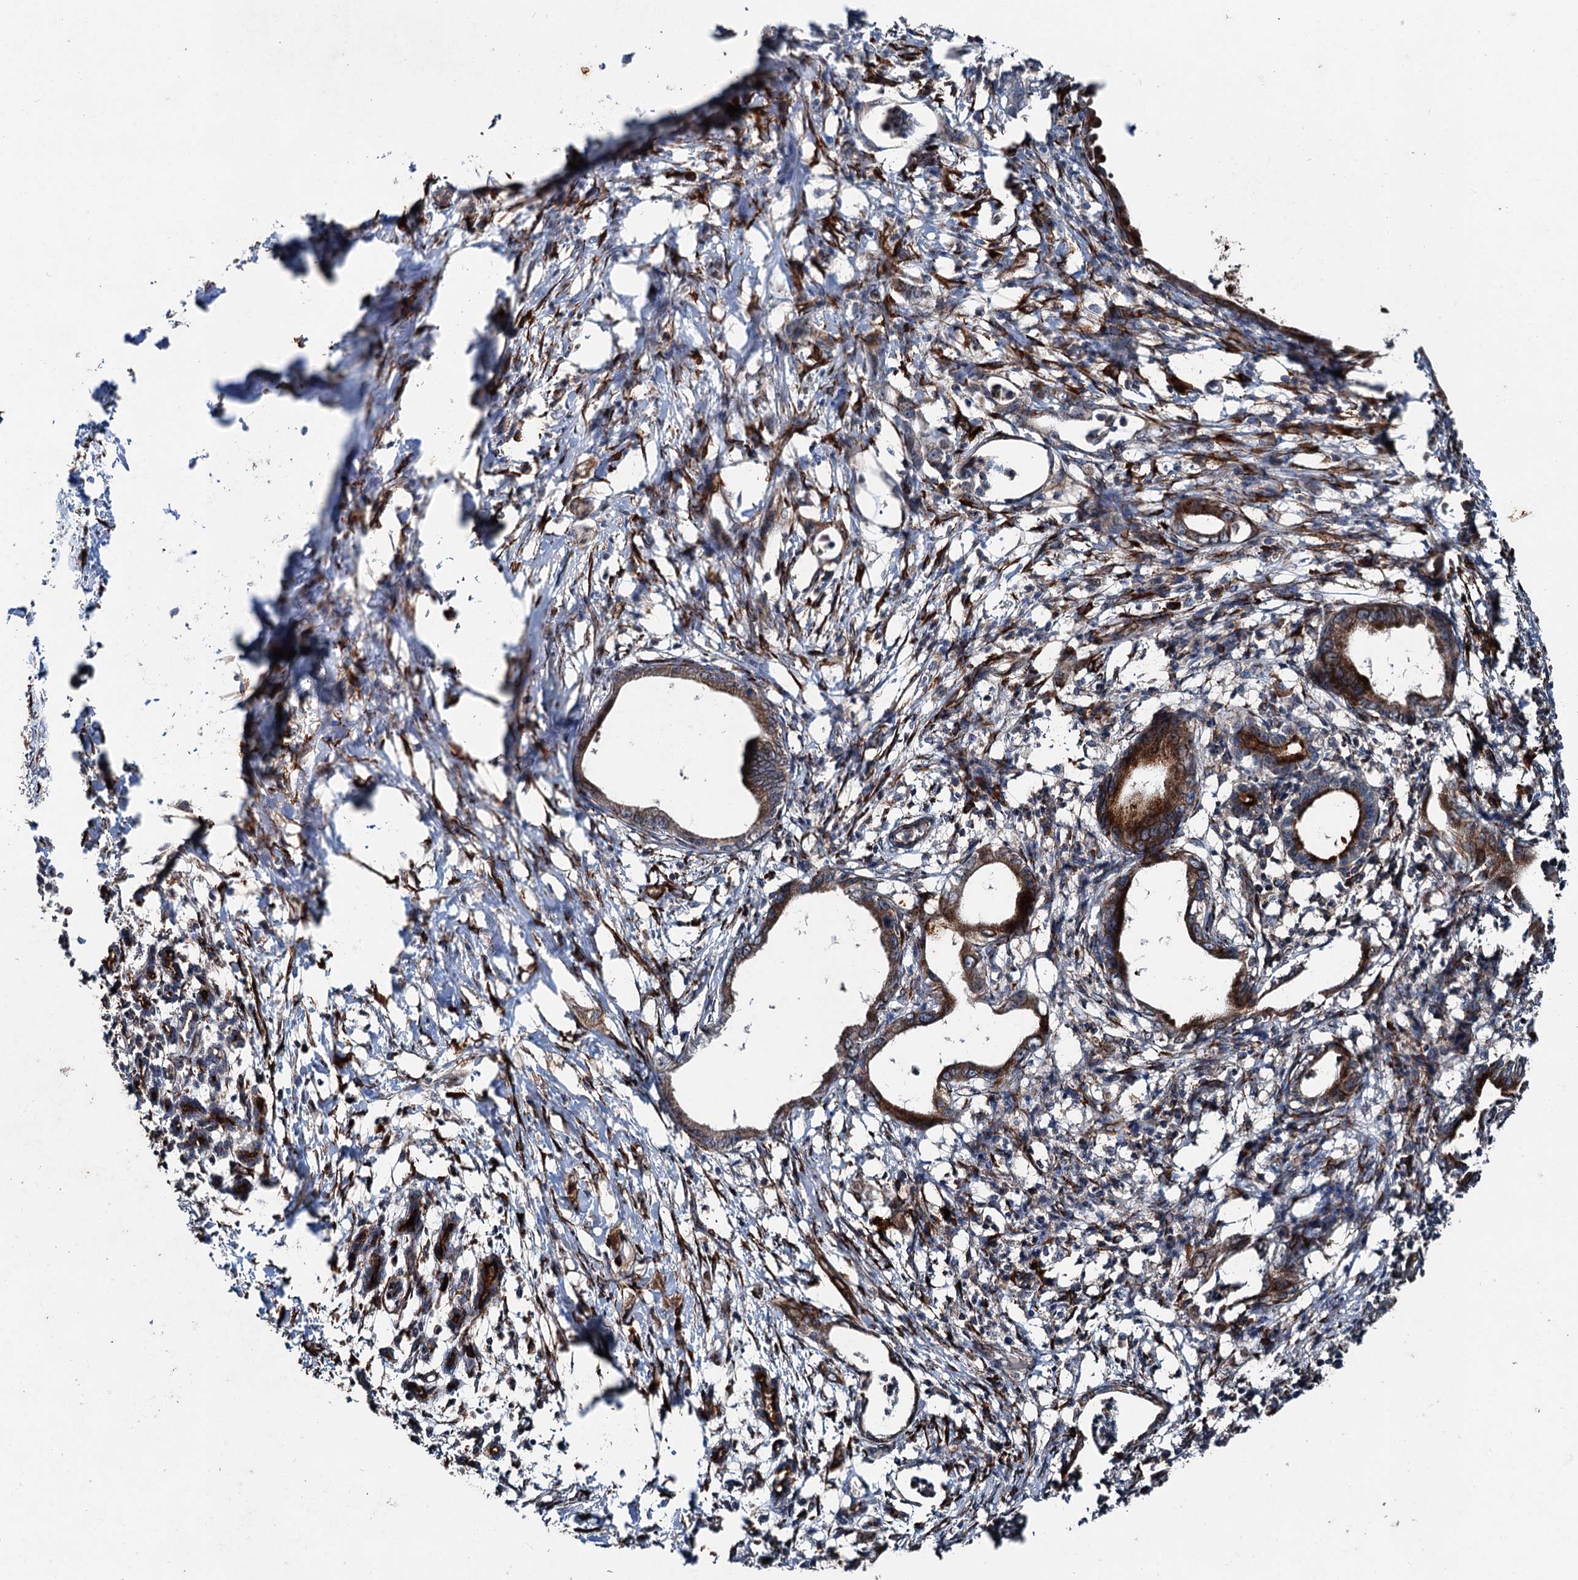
{"staining": {"intensity": "strong", "quantity": ">75%", "location": "cytoplasmic/membranous"}, "tissue": "pancreatic cancer", "cell_type": "Tumor cells", "image_type": "cancer", "snomed": [{"axis": "morphology", "description": "Adenocarcinoma, NOS"}, {"axis": "topography", "description": "Pancreas"}], "caption": "Protein expression analysis of adenocarcinoma (pancreatic) demonstrates strong cytoplasmic/membranous staining in about >75% of tumor cells. Nuclei are stained in blue.", "gene": "DDIAS", "patient": {"sex": "female", "age": 55}}